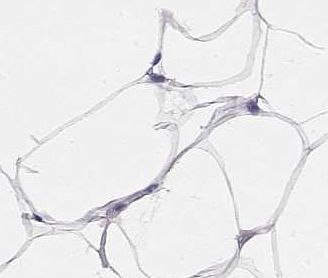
{"staining": {"intensity": "negative", "quantity": "none", "location": "none"}, "tissue": "breast", "cell_type": "Adipocytes", "image_type": "normal", "snomed": [{"axis": "morphology", "description": "Normal tissue, NOS"}, {"axis": "topography", "description": "Breast"}], "caption": "A micrograph of human breast is negative for staining in adipocytes. (DAB immunohistochemistry (IHC), high magnification).", "gene": "ACTN2", "patient": {"sex": "female", "age": 32}}